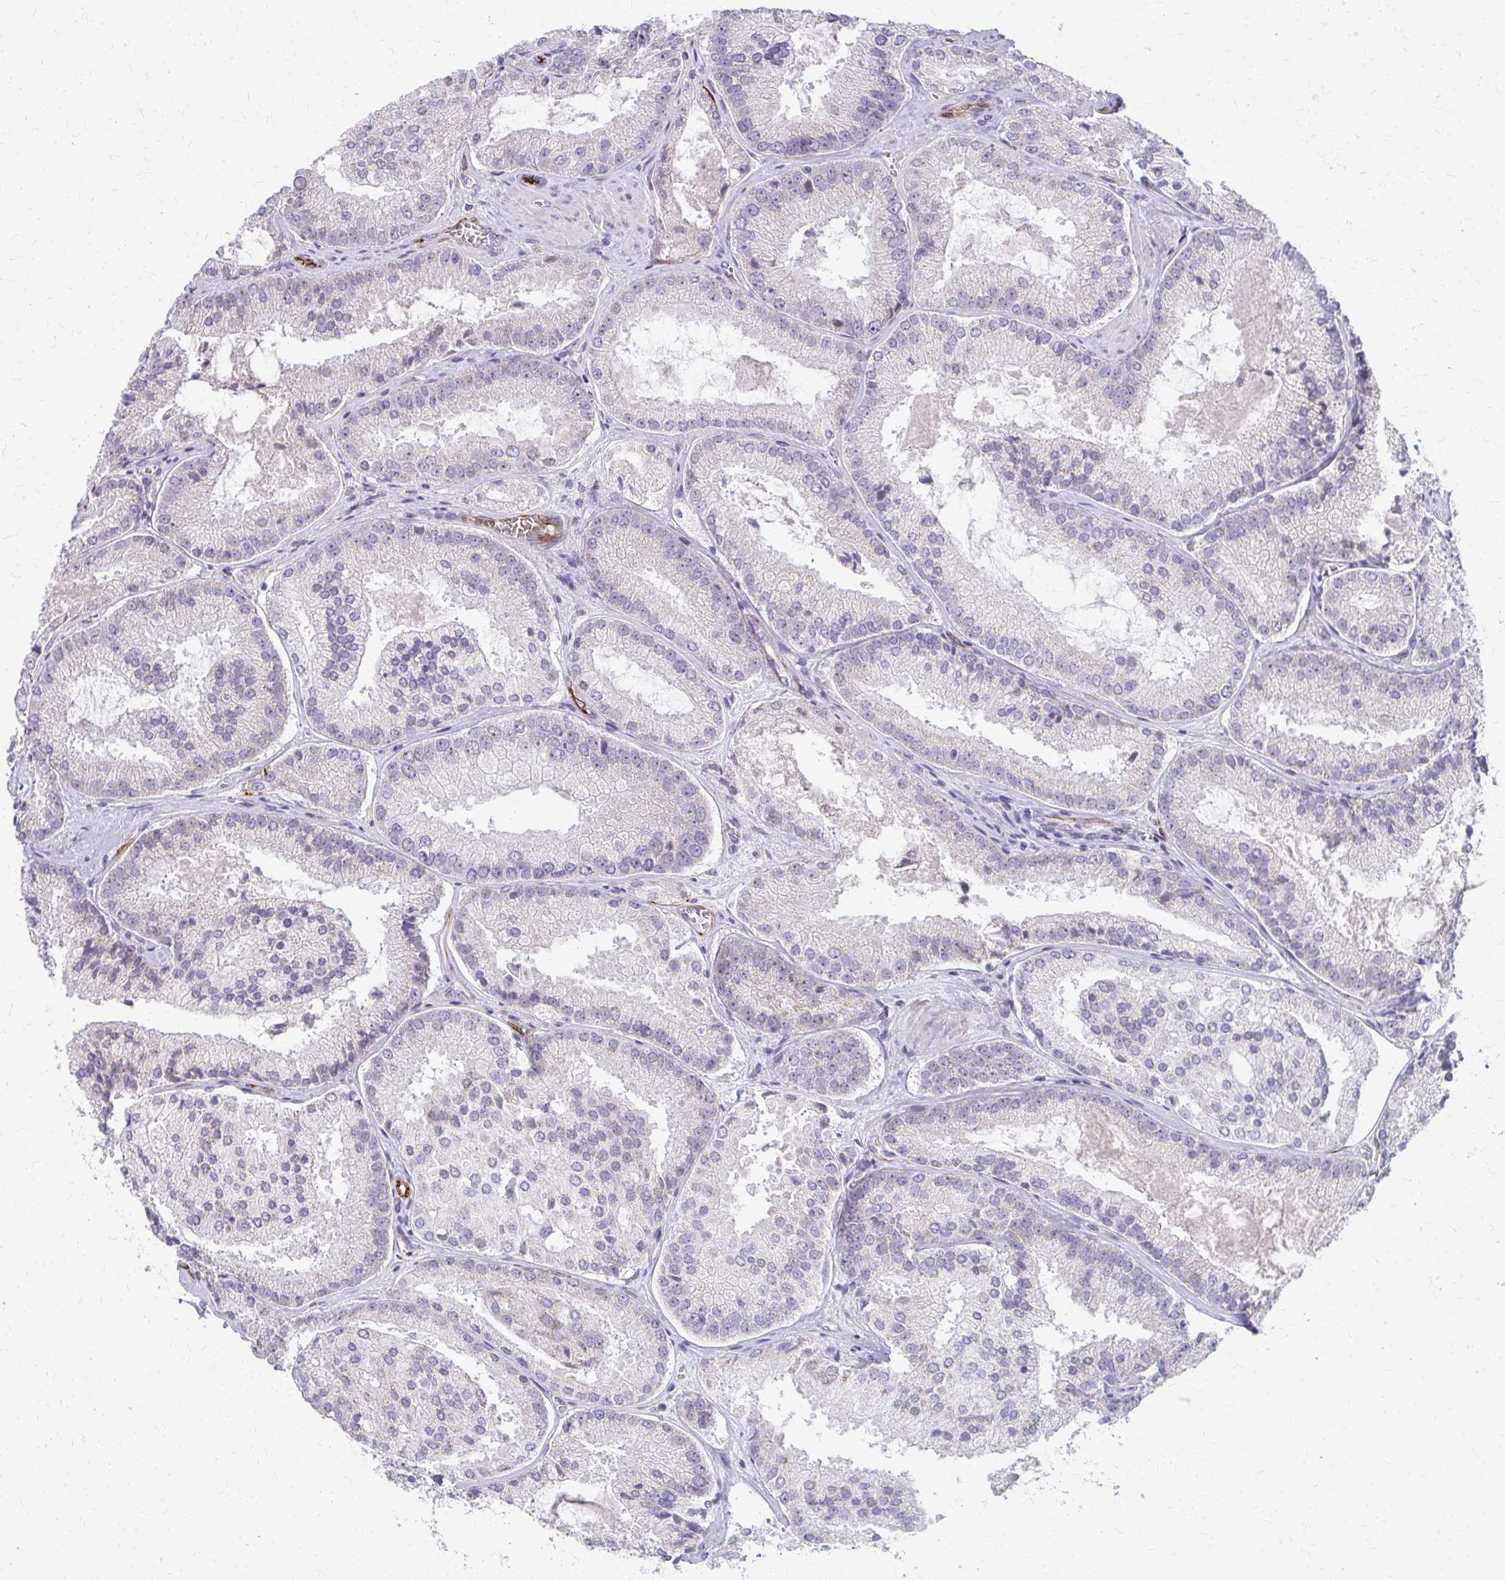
{"staining": {"intensity": "negative", "quantity": "none", "location": "none"}, "tissue": "prostate cancer", "cell_type": "Tumor cells", "image_type": "cancer", "snomed": [{"axis": "morphology", "description": "Adenocarcinoma, High grade"}, {"axis": "topography", "description": "Prostate"}], "caption": "Immunohistochemistry micrograph of neoplastic tissue: human prostate adenocarcinoma (high-grade) stained with DAB (3,3'-diaminobenzidine) demonstrates no significant protein positivity in tumor cells.", "gene": "ADIPOQ", "patient": {"sex": "male", "age": 73}}